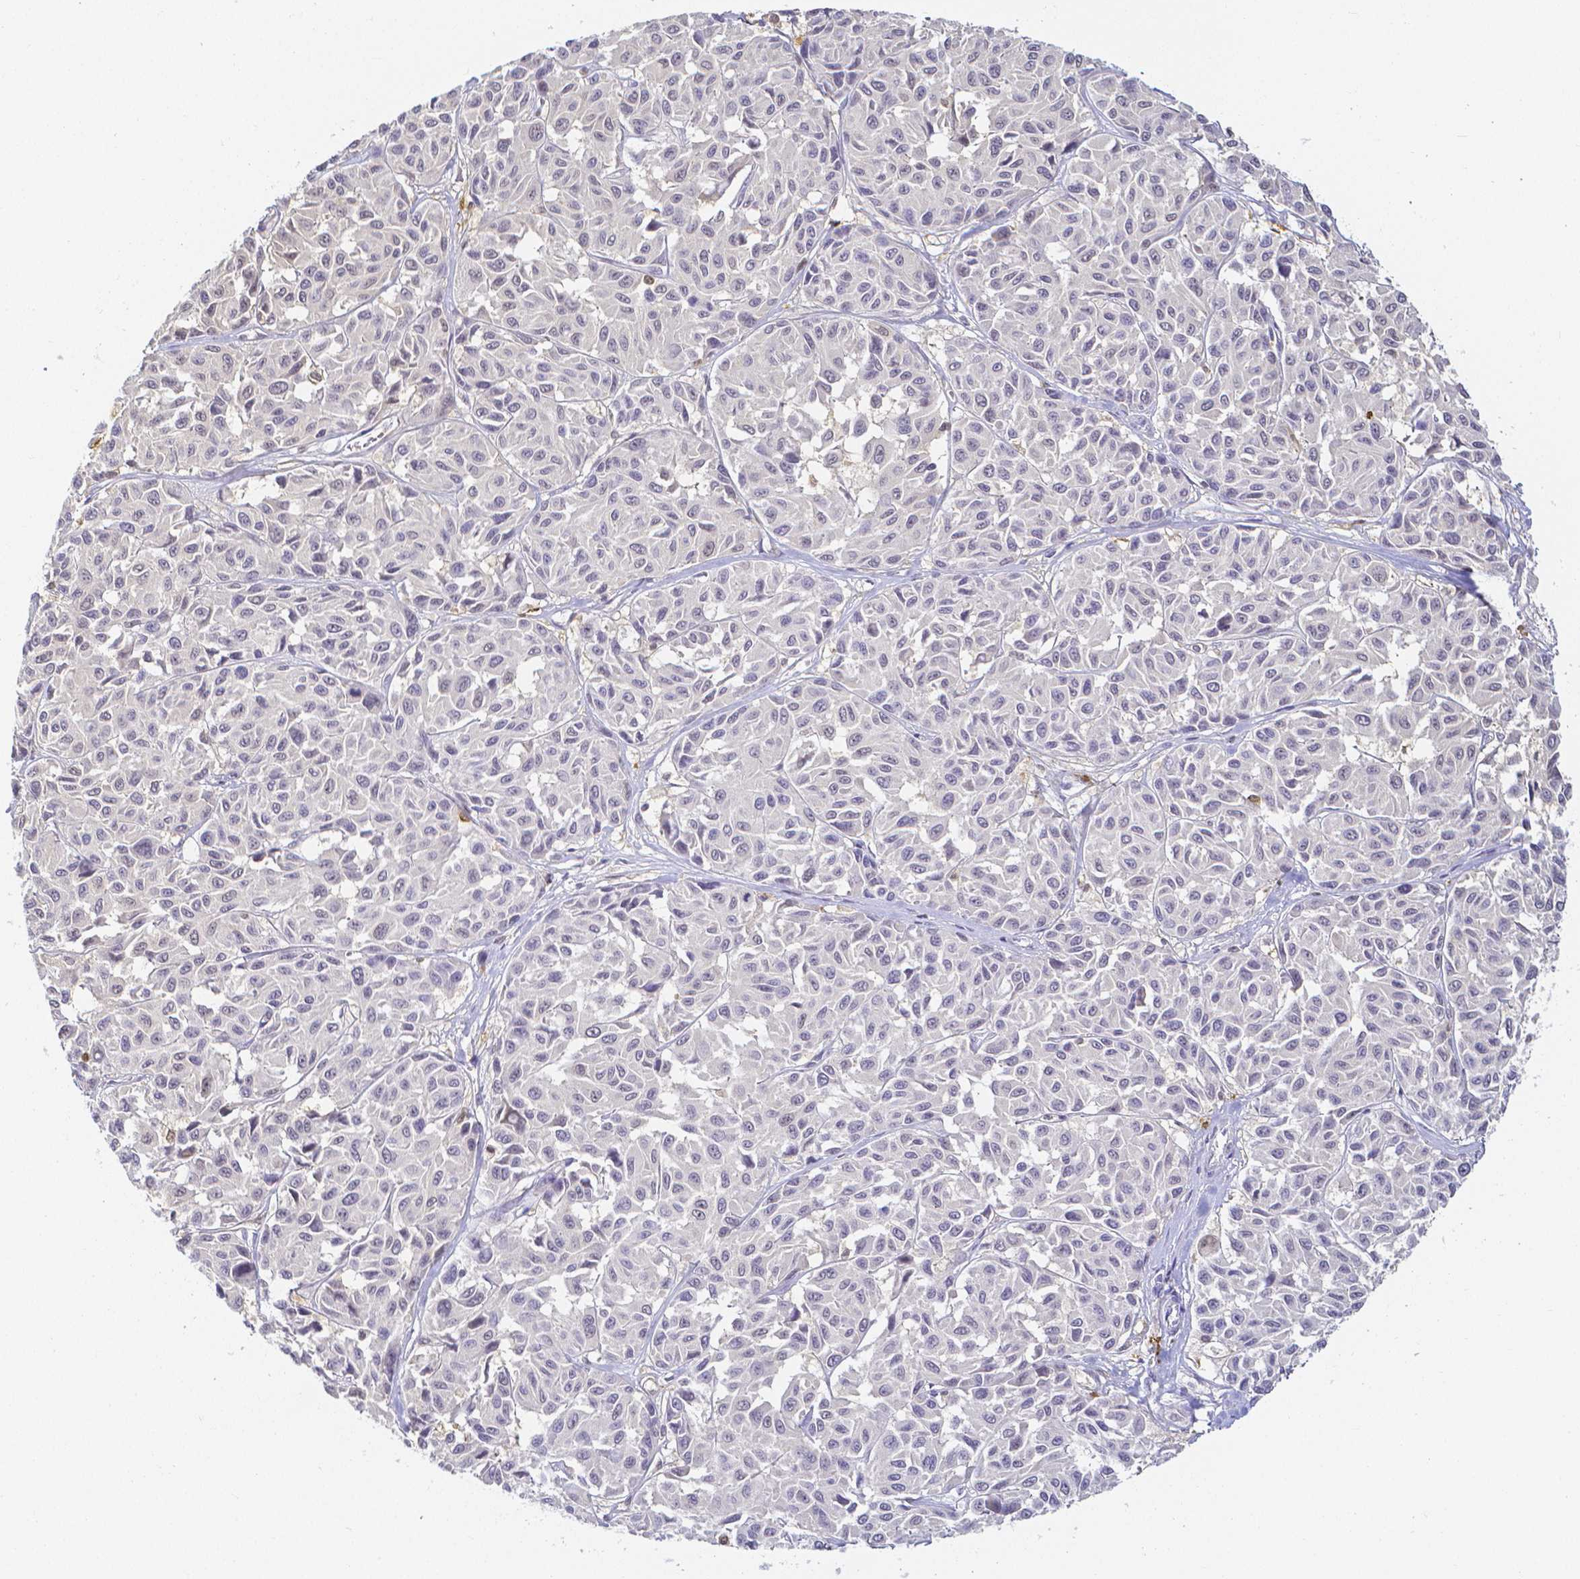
{"staining": {"intensity": "negative", "quantity": "none", "location": "none"}, "tissue": "melanoma", "cell_type": "Tumor cells", "image_type": "cancer", "snomed": [{"axis": "morphology", "description": "Malignant melanoma, NOS"}, {"axis": "topography", "description": "Skin"}], "caption": "Immunohistochemistry (IHC) photomicrograph of neoplastic tissue: melanoma stained with DAB exhibits no significant protein staining in tumor cells.", "gene": "COTL1", "patient": {"sex": "female", "age": 66}}